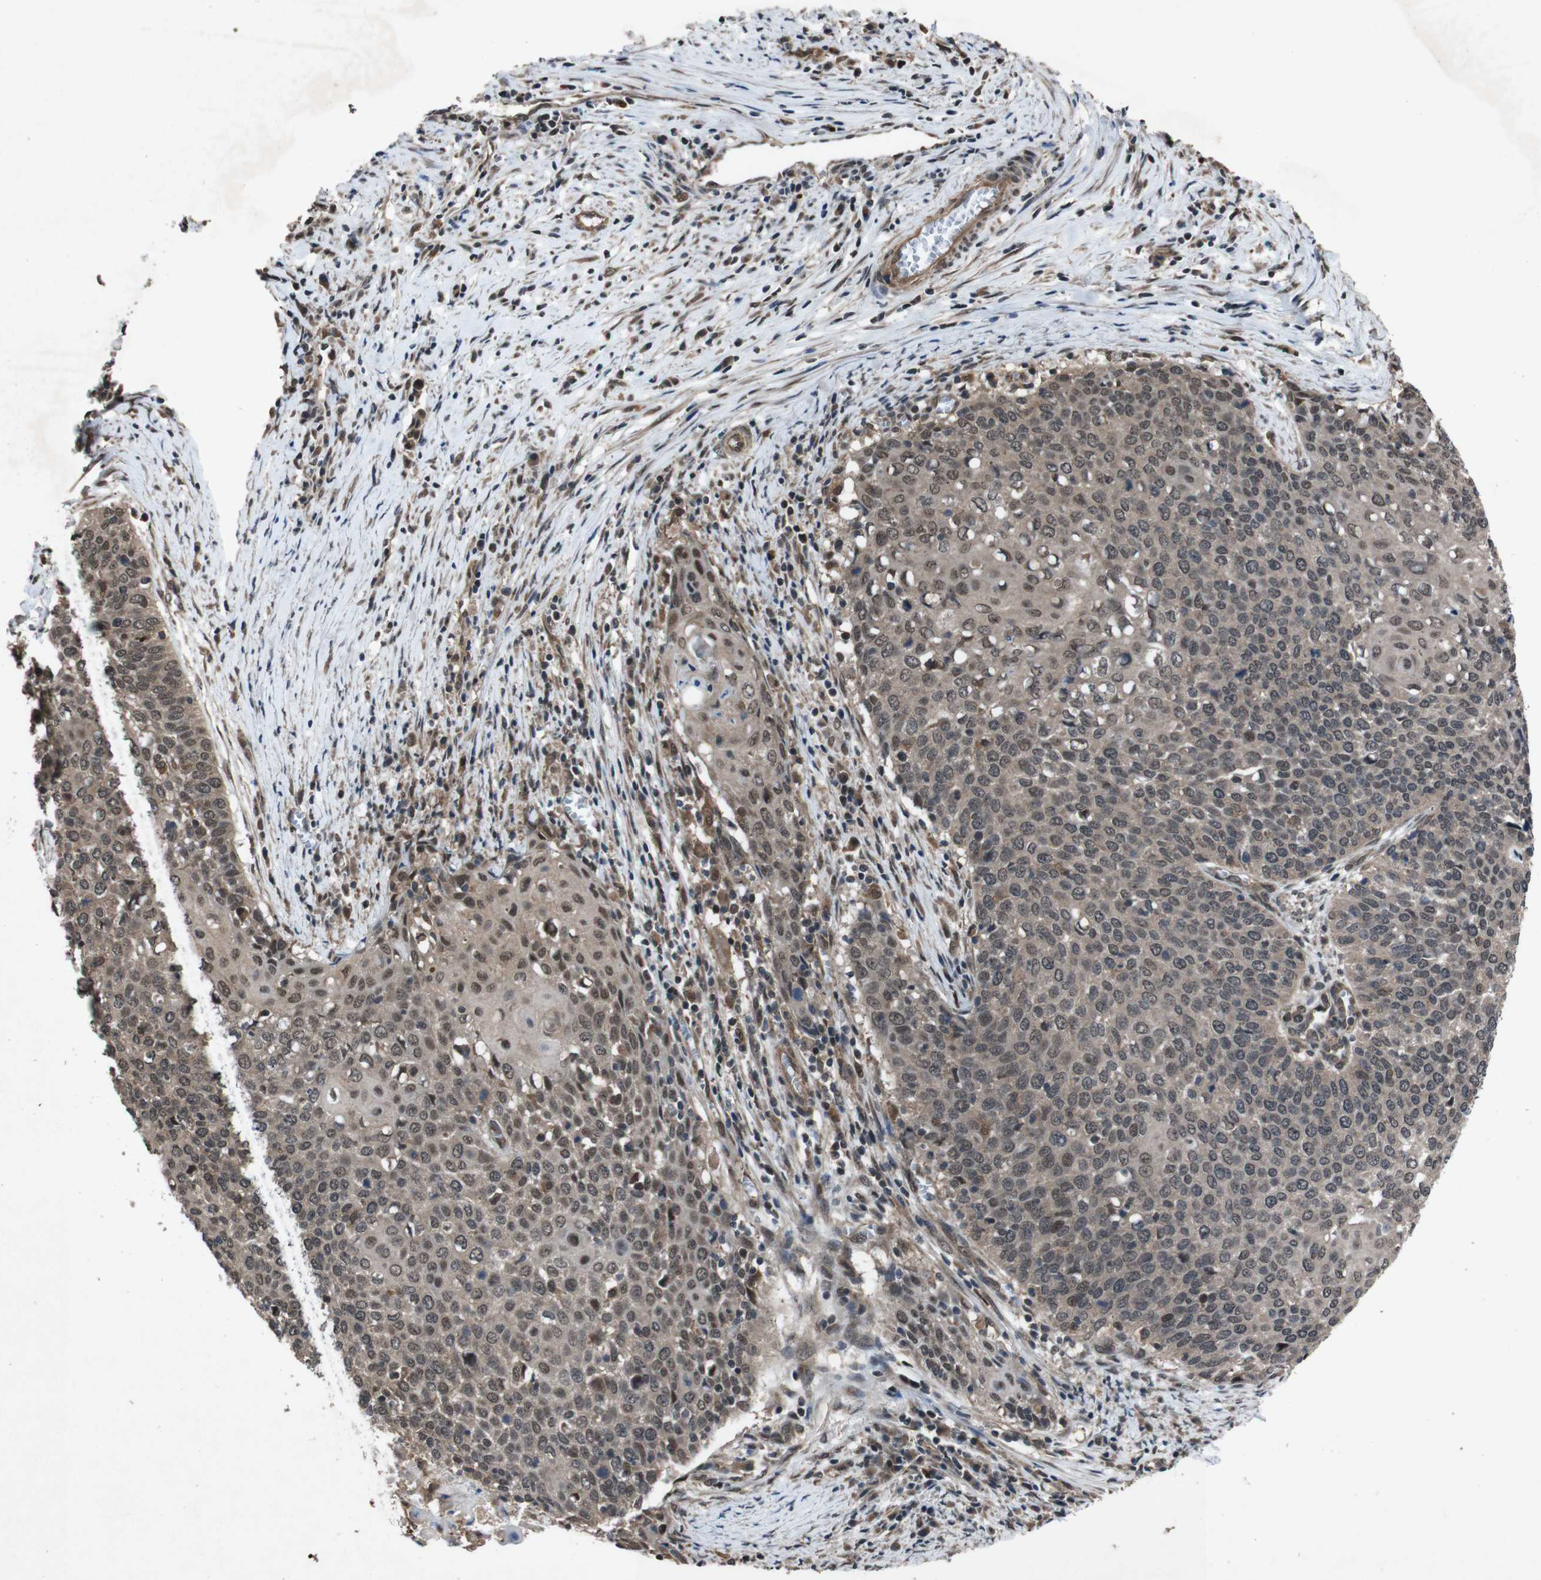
{"staining": {"intensity": "weak", "quantity": ">75%", "location": "cytoplasmic/membranous,nuclear"}, "tissue": "cervical cancer", "cell_type": "Tumor cells", "image_type": "cancer", "snomed": [{"axis": "morphology", "description": "Squamous cell carcinoma, NOS"}, {"axis": "topography", "description": "Cervix"}], "caption": "Immunohistochemistry (IHC) histopathology image of neoplastic tissue: cervical squamous cell carcinoma stained using IHC reveals low levels of weak protein expression localized specifically in the cytoplasmic/membranous and nuclear of tumor cells, appearing as a cytoplasmic/membranous and nuclear brown color.", "gene": "SOCS1", "patient": {"sex": "female", "age": 39}}